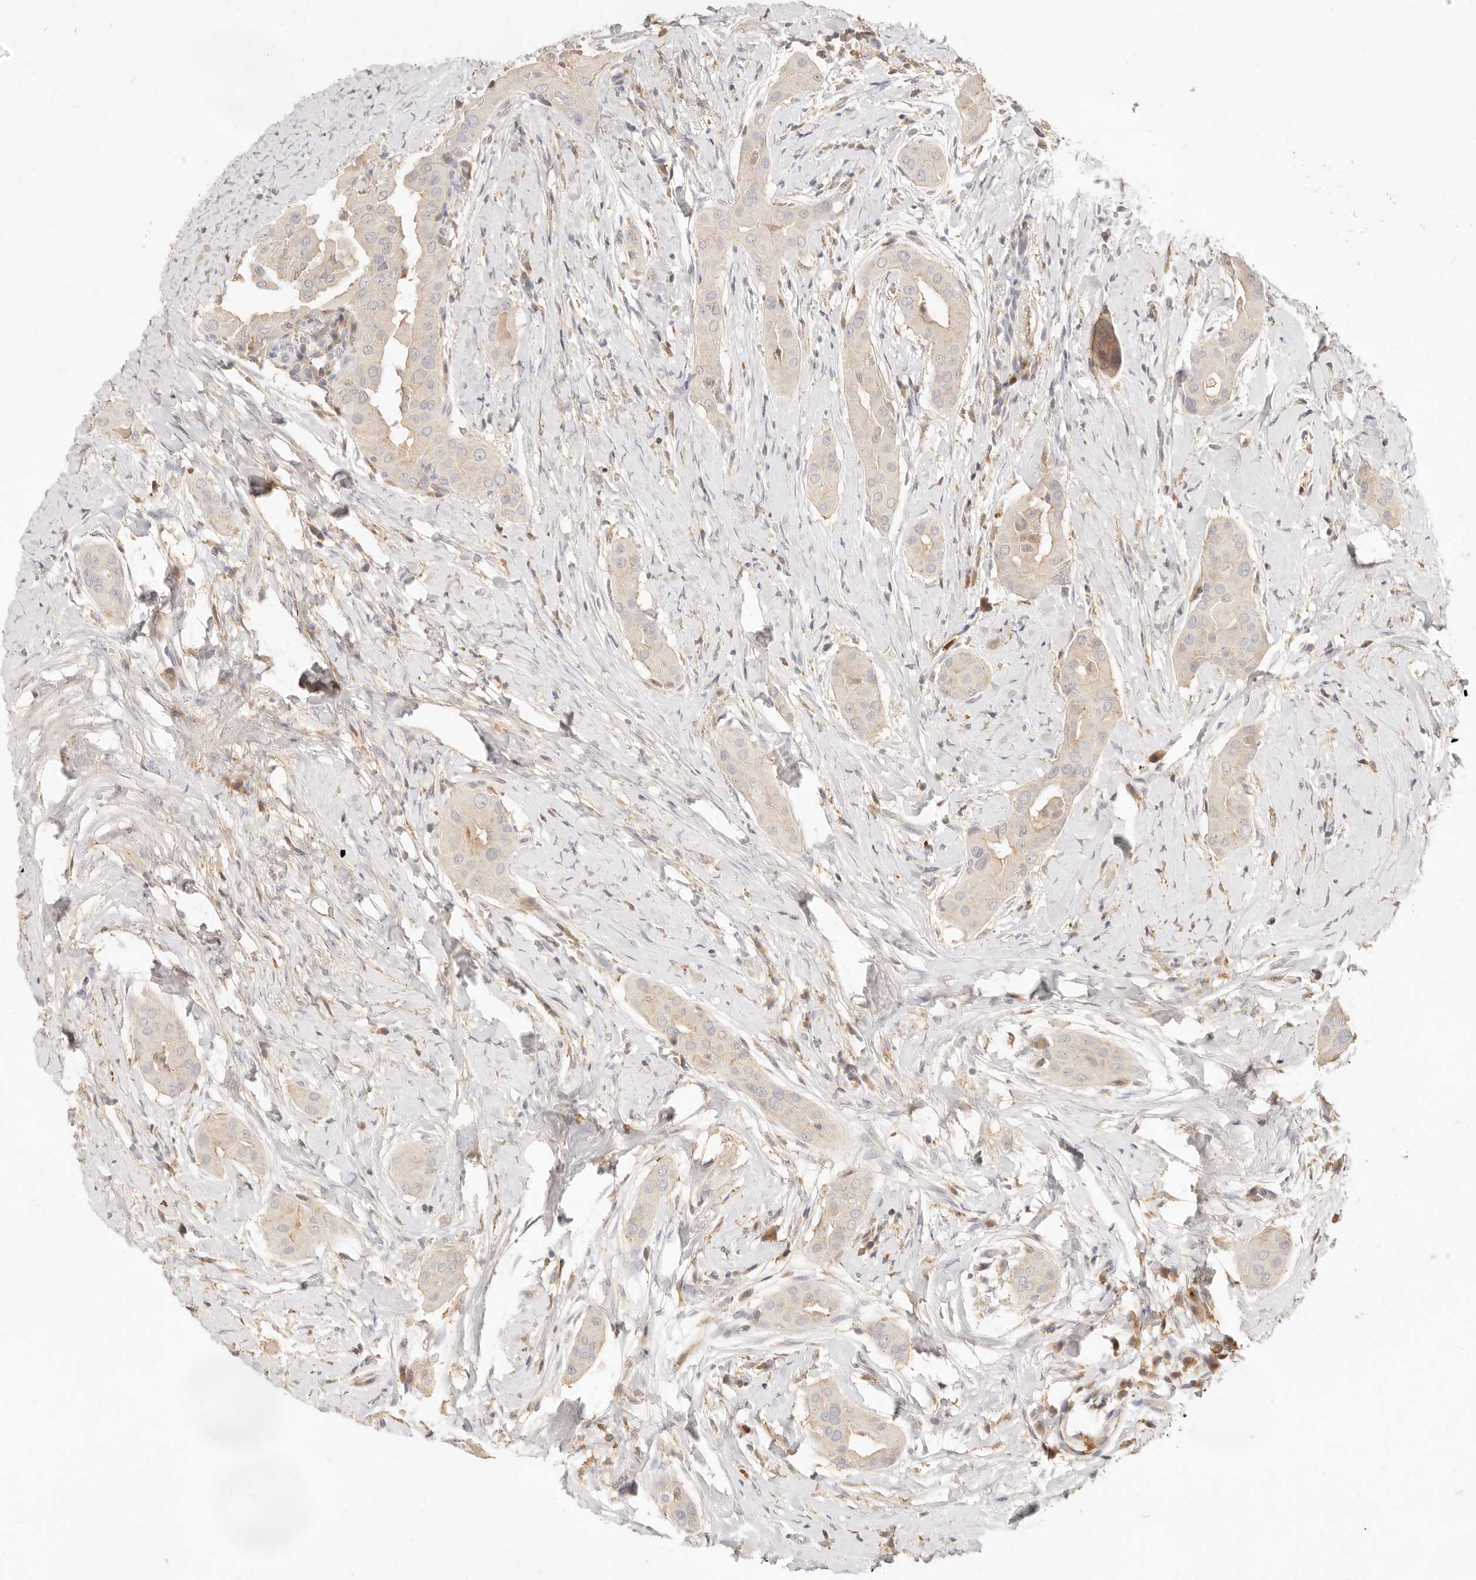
{"staining": {"intensity": "negative", "quantity": "none", "location": "none"}, "tissue": "thyroid cancer", "cell_type": "Tumor cells", "image_type": "cancer", "snomed": [{"axis": "morphology", "description": "Papillary adenocarcinoma, NOS"}, {"axis": "topography", "description": "Thyroid gland"}], "caption": "Tumor cells show no significant protein positivity in thyroid papillary adenocarcinoma.", "gene": "TMTC2", "patient": {"sex": "male", "age": 33}}